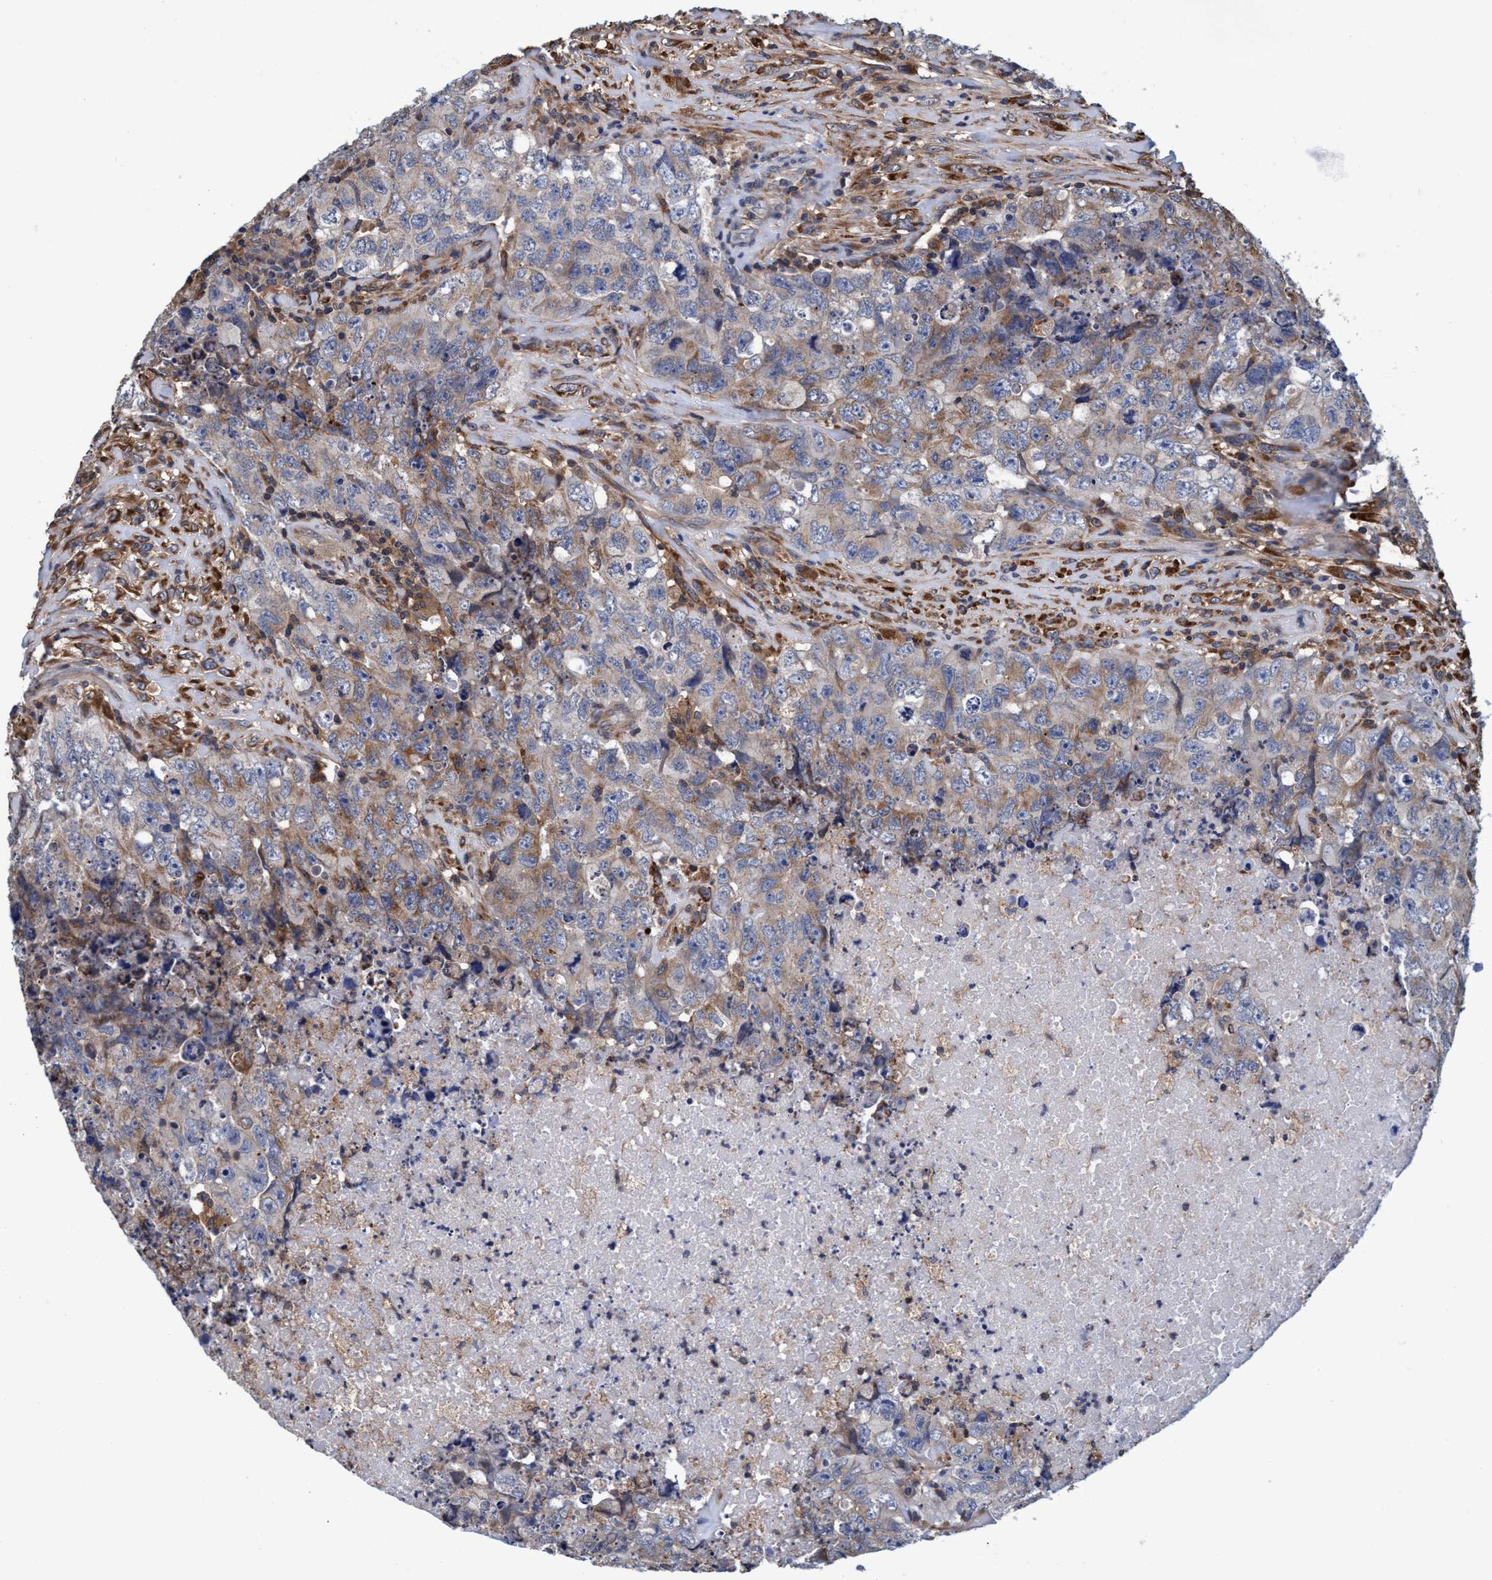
{"staining": {"intensity": "weak", "quantity": ">75%", "location": "cytoplasmic/membranous"}, "tissue": "testis cancer", "cell_type": "Tumor cells", "image_type": "cancer", "snomed": [{"axis": "morphology", "description": "Carcinoma, Embryonal, NOS"}, {"axis": "topography", "description": "Testis"}], "caption": "IHC histopathology image of neoplastic tissue: testis embryonal carcinoma stained using immunohistochemistry demonstrates low levels of weak protein expression localized specifically in the cytoplasmic/membranous of tumor cells, appearing as a cytoplasmic/membranous brown color.", "gene": "CALCOCO2", "patient": {"sex": "male", "age": 32}}